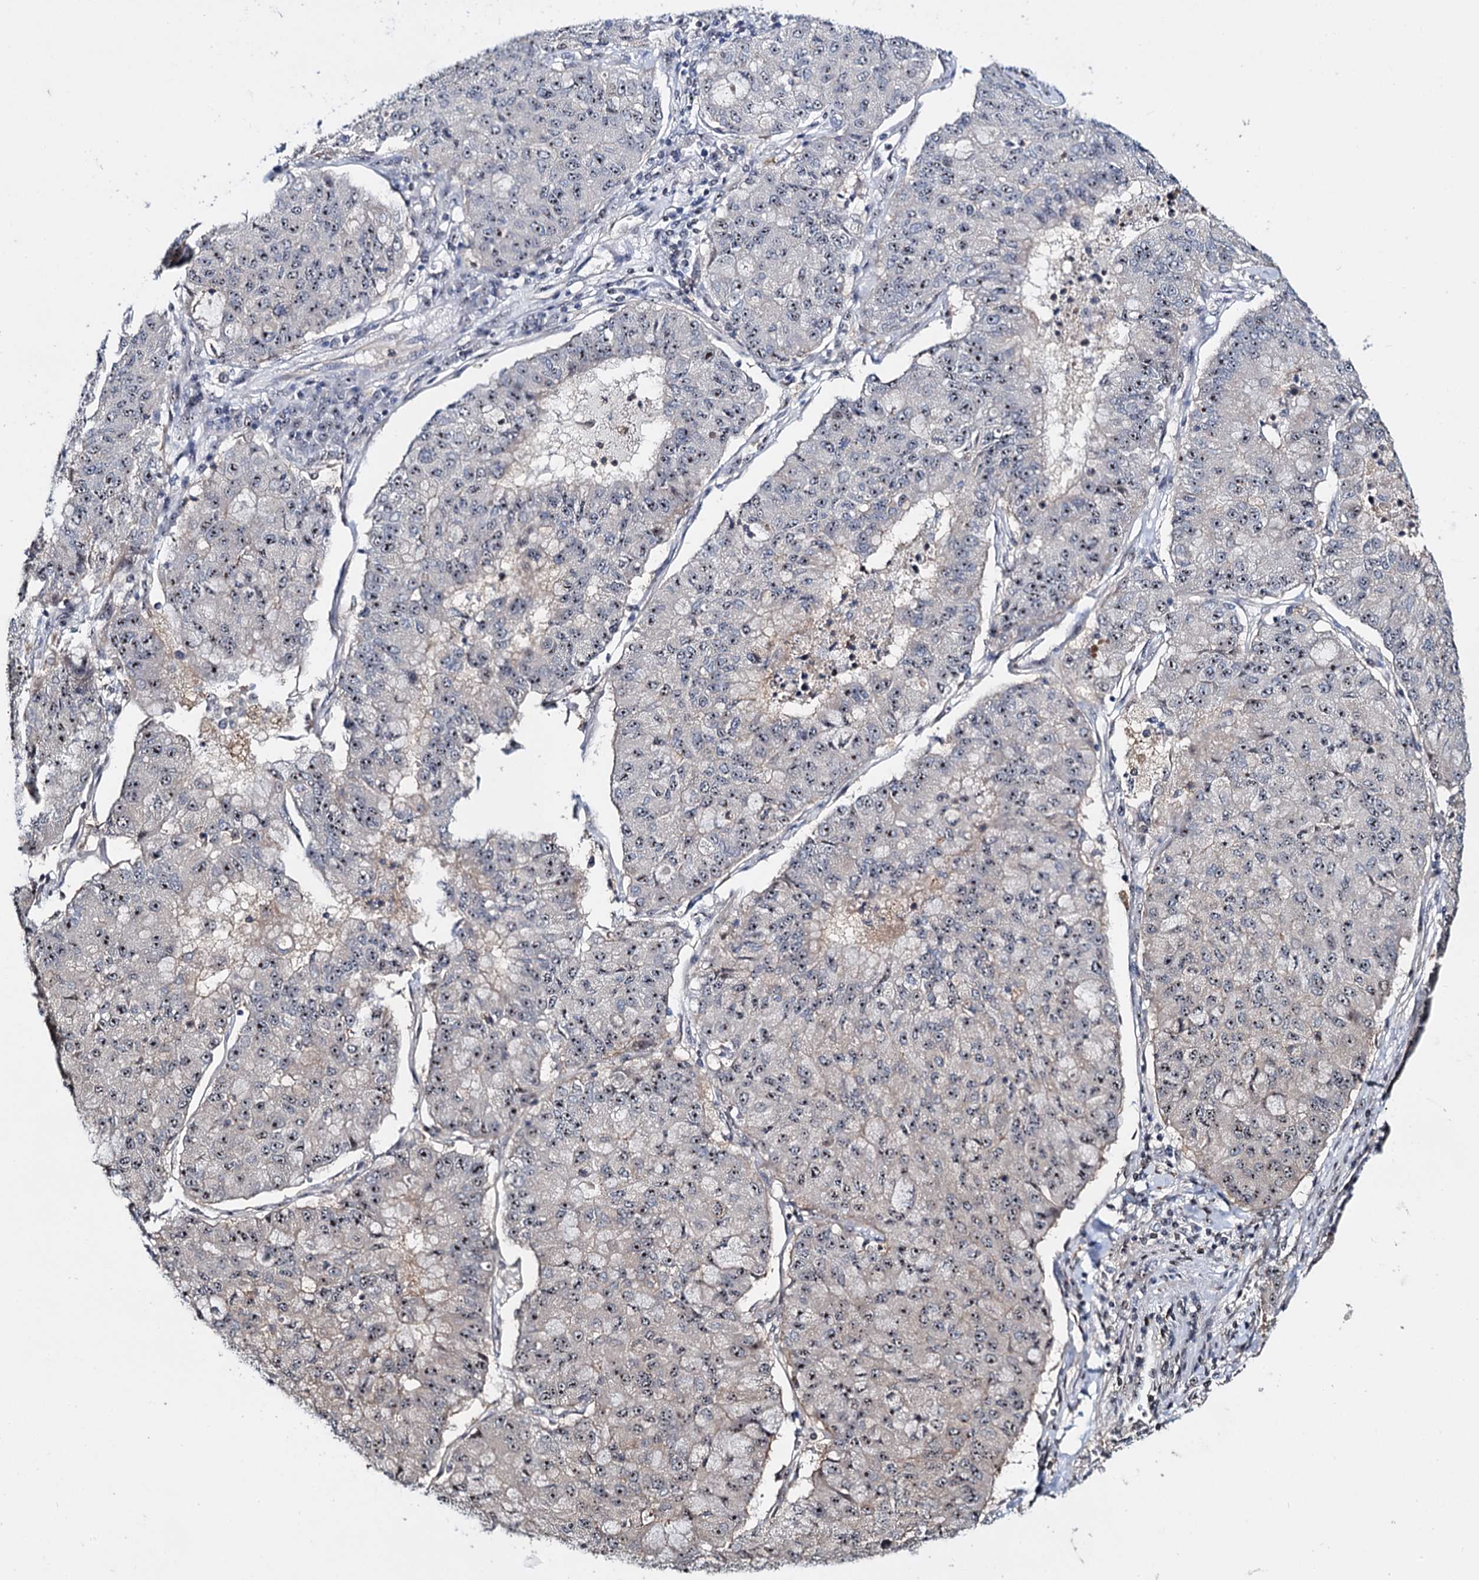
{"staining": {"intensity": "weak", "quantity": "25%-75%", "location": "nuclear"}, "tissue": "lung cancer", "cell_type": "Tumor cells", "image_type": "cancer", "snomed": [{"axis": "morphology", "description": "Squamous cell carcinoma, NOS"}, {"axis": "topography", "description": "Lung"}], "caption": "This is an image of immunohistochemistry (IHC) staining of lung cancer, which shows weak positivity in the nuclear of tumor cells.", "gene": "SUPT20H", "patient": {"sex": "male", "age": 74}}